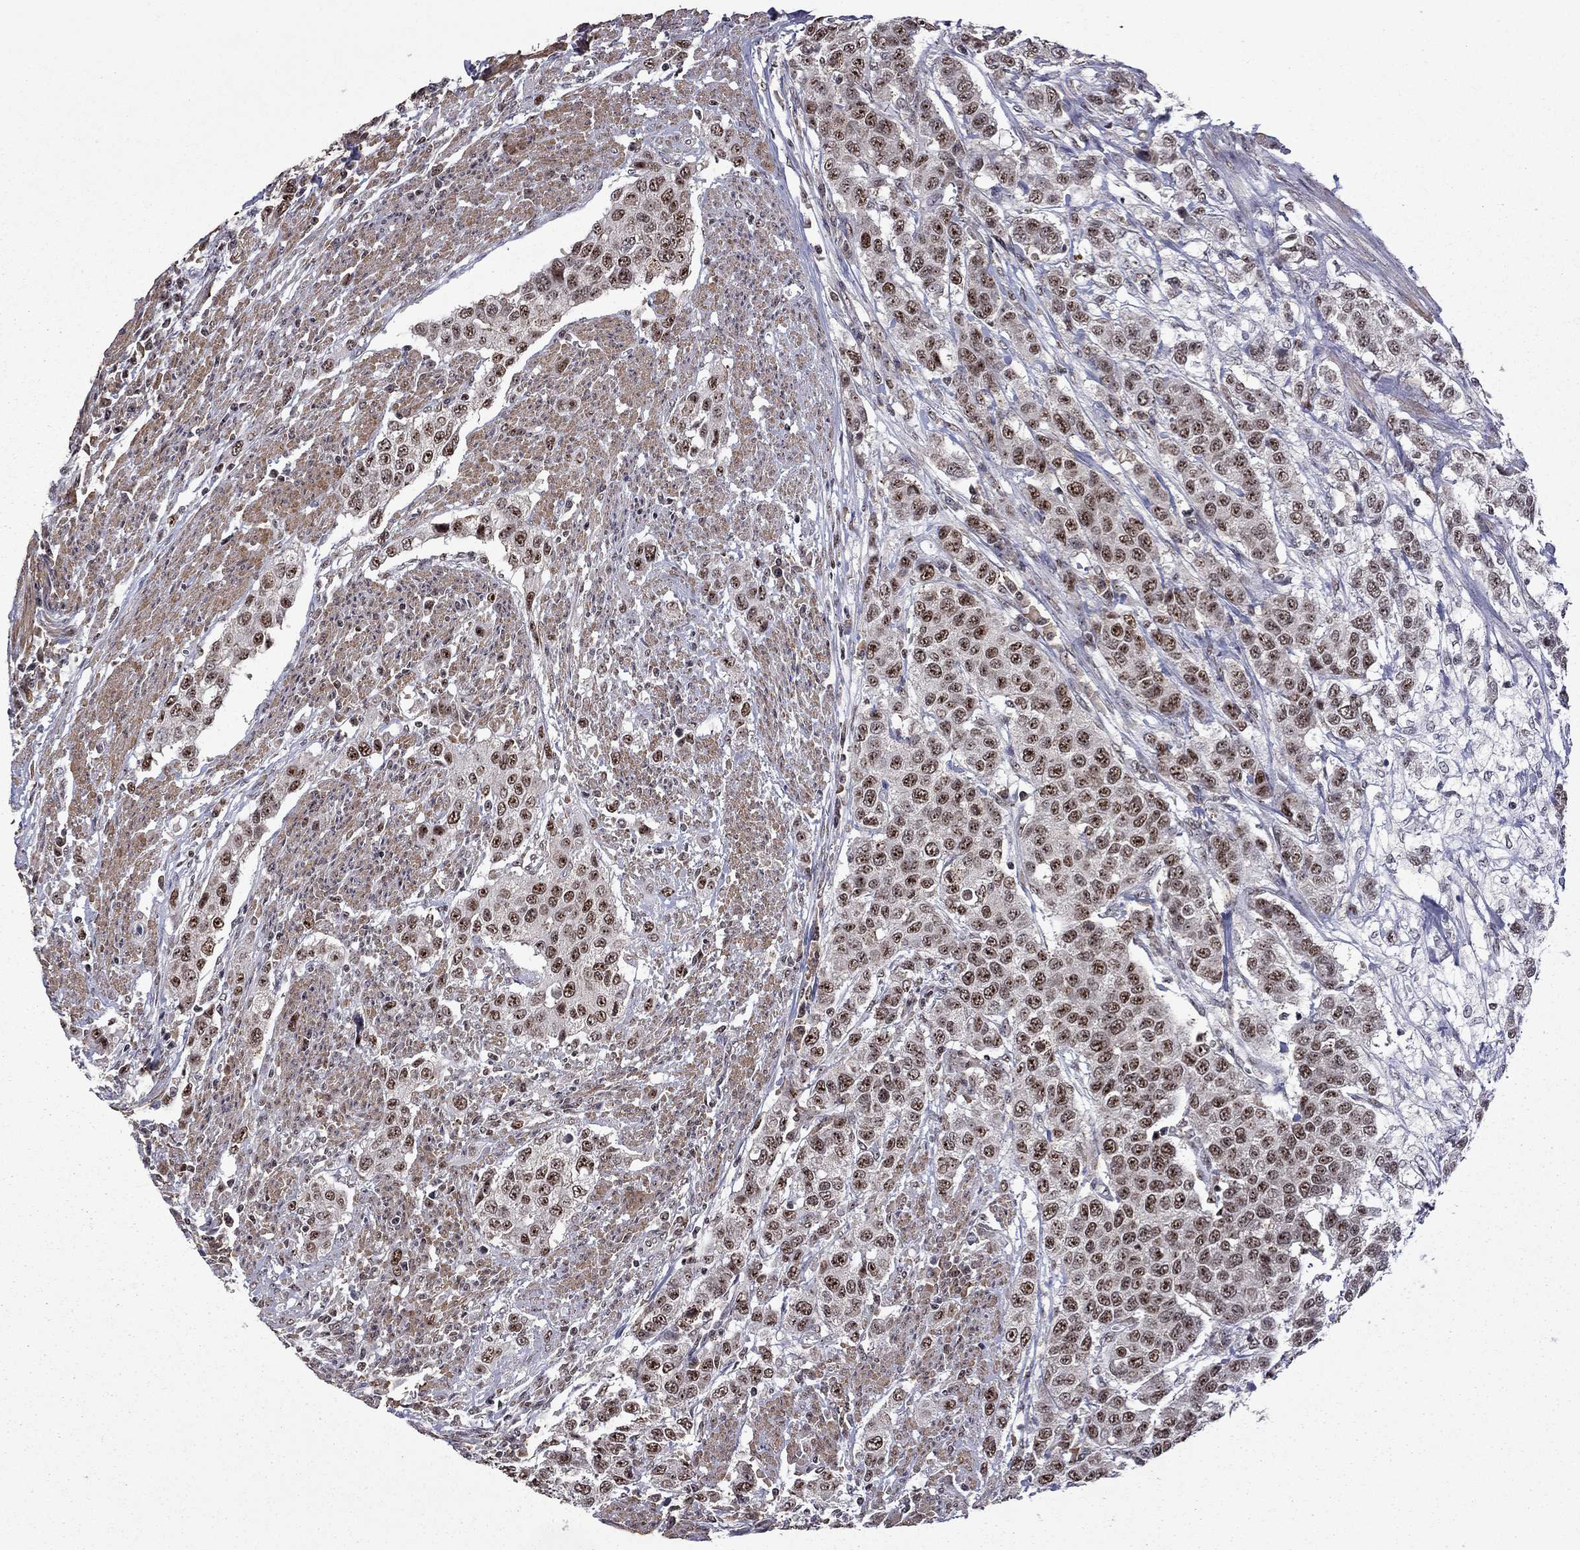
{"staining": {"intensity": "moderate", "quantity": ">75%", "location": "nuclear"}, "tissue": "urothelial cancer", "cell_type": "Tumor cells", "image_type": "cancer", "snomed": [{"axis": "morphology", "description": "Urothelial carcinoma, High grade"}, {"axis": "topography", "description": "Urinary bladder"}], "caption": "Brown immunohistochemical staining in human urothelial carcinoma (high-grade) demonstrates moderate nuclear expression in approximately >75% of tumor cells. The staining is performed using DAB (3,3'-diaminobenzidine) brown chromogen to label protein expression. The nuclei are counter-stained blue using hematoxylin.", "gene": "SPOUT1", "patient": {"sex": "female", "age": 58}}